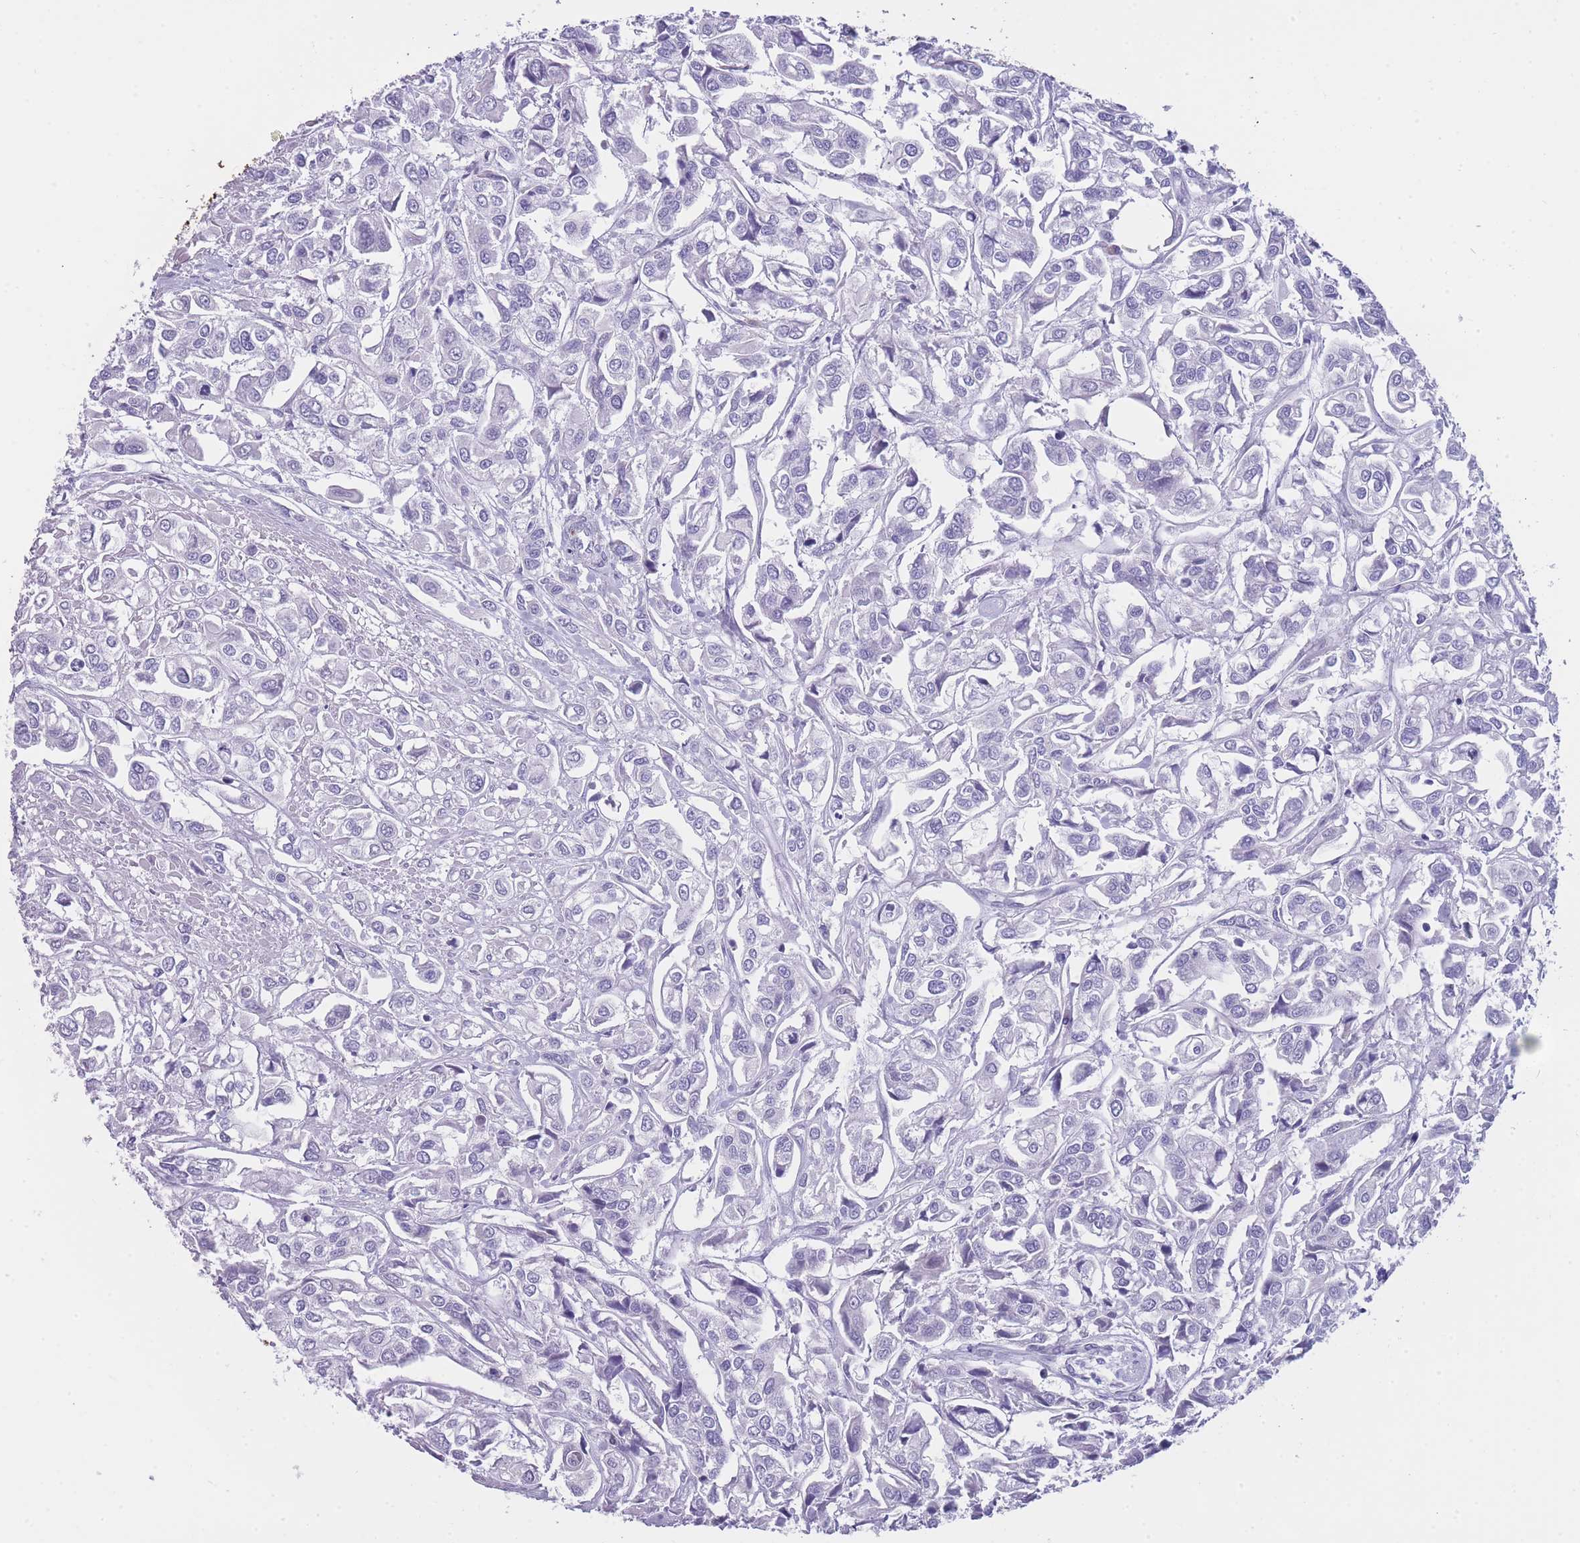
{"staining": {"intensity": "negative", "quantity": "none", "location": "none"}, "tissue": "urothelial cancer", "cell_type": "Tumor cells", "image_type": "cancer", "snomed": [{"axis": "morphology", "description": "Urothelial carcinoma, High grade"}, {"axis": "topography", "description": "Urinary bladder"}], "caption": "Immunohistochemistry histopathology image of urothelial cancer stained for a protein (brown), which displays no expression in tumor cells. (Brightfield microscopy of DAB (3,3'-diaminobenzidine) IHC at high magnification).", "gene": "ZNF662", "patient": {"sex": "male", "age": 67}}